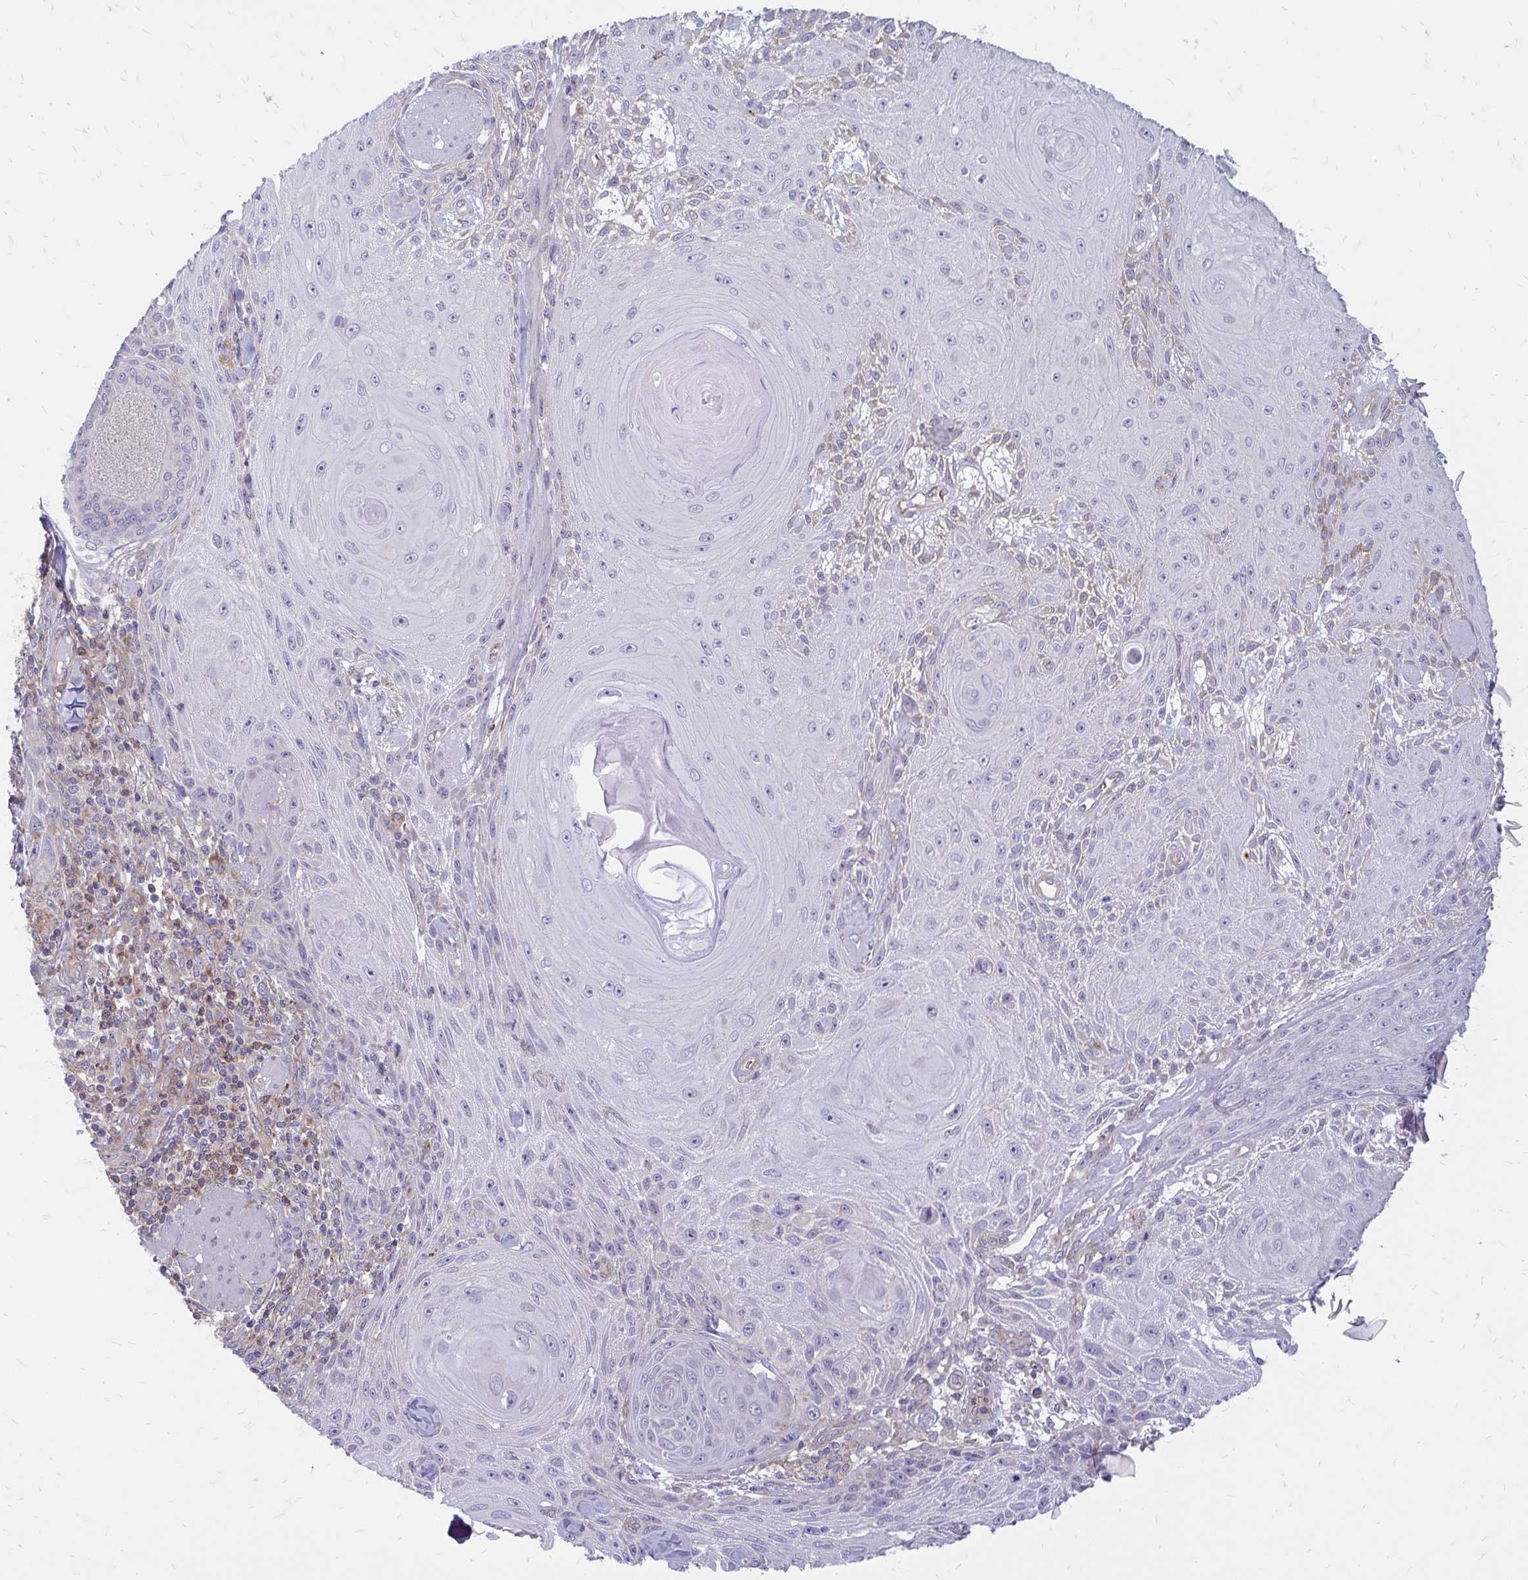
{"staining": {"intensity": "negative", "quantity": "none", "location": "none"}, "tissue": "skin cancer", "cell_type": "Tumor cells", "image_type": "cancer", "snomed": [{"axis": "morphology", "description": "Squamous cell carcinoma, NOS"}, {"axis": "topography", "description": "Skin"}], "caption": "A histopathology image of human skin squamous cell carcinoma is negative for staining in tumor cells.", "gene": "ASAP1", "patient": {"sex": "male", "age": 88}}